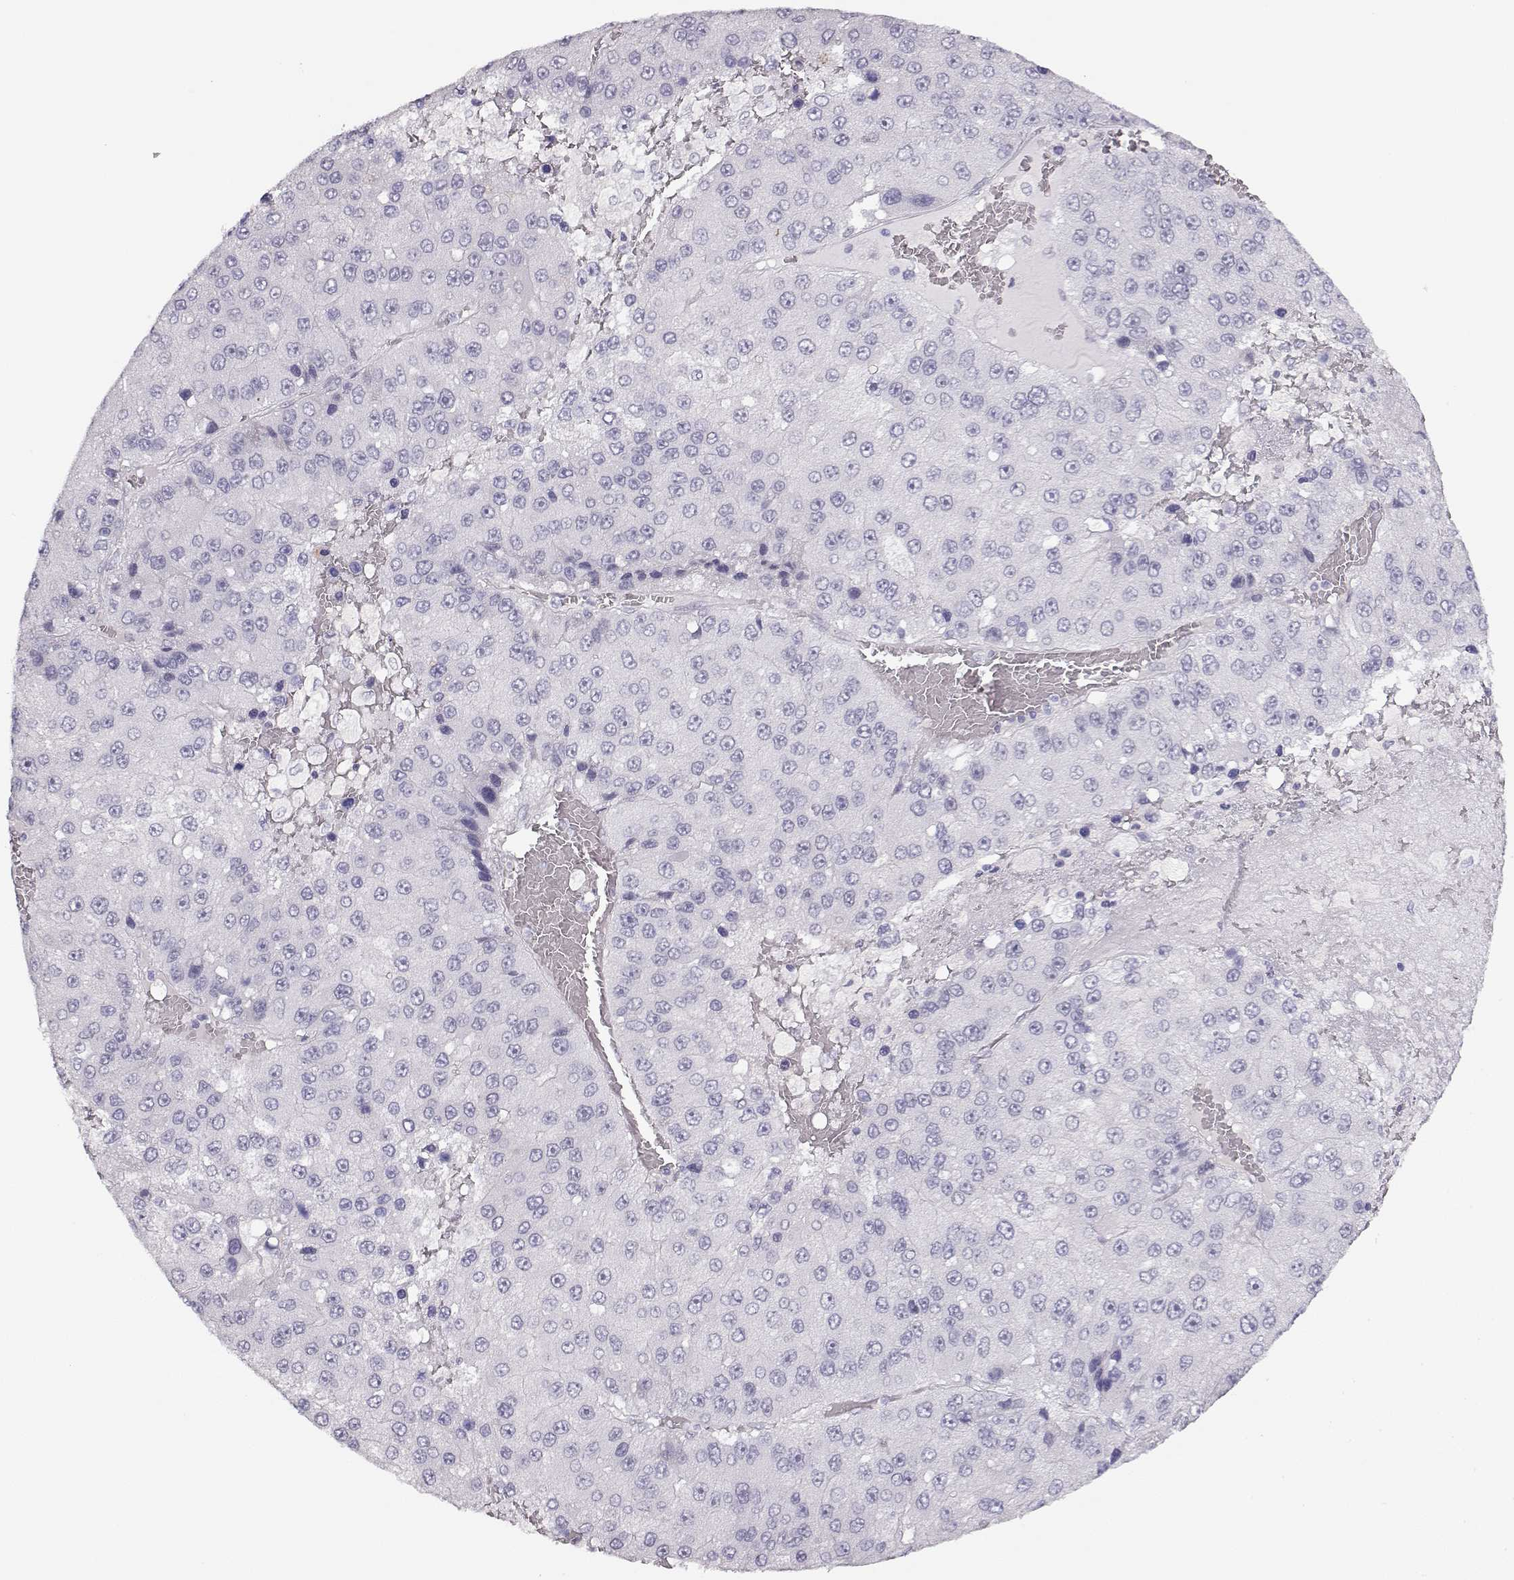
{"staining": {"intensity": "negative", "quantity": "none", "location": "none"}, "tissue": "liver cancer", "cell_type": "Tumor cells", "image_type": "cancer", "snomed": [{"axis": "morphology", "description": "Carcinoma, Hepatocellular, NOS"}, {"axis": "topography", "description": "Liver"}], "caption": "This is an IHC micrograph of human hepatocellular carcinoma (liver). There is no positivity in tumor cells.", "gene": "IMPG1", "patient": {"sex": "female", "age": 73}}